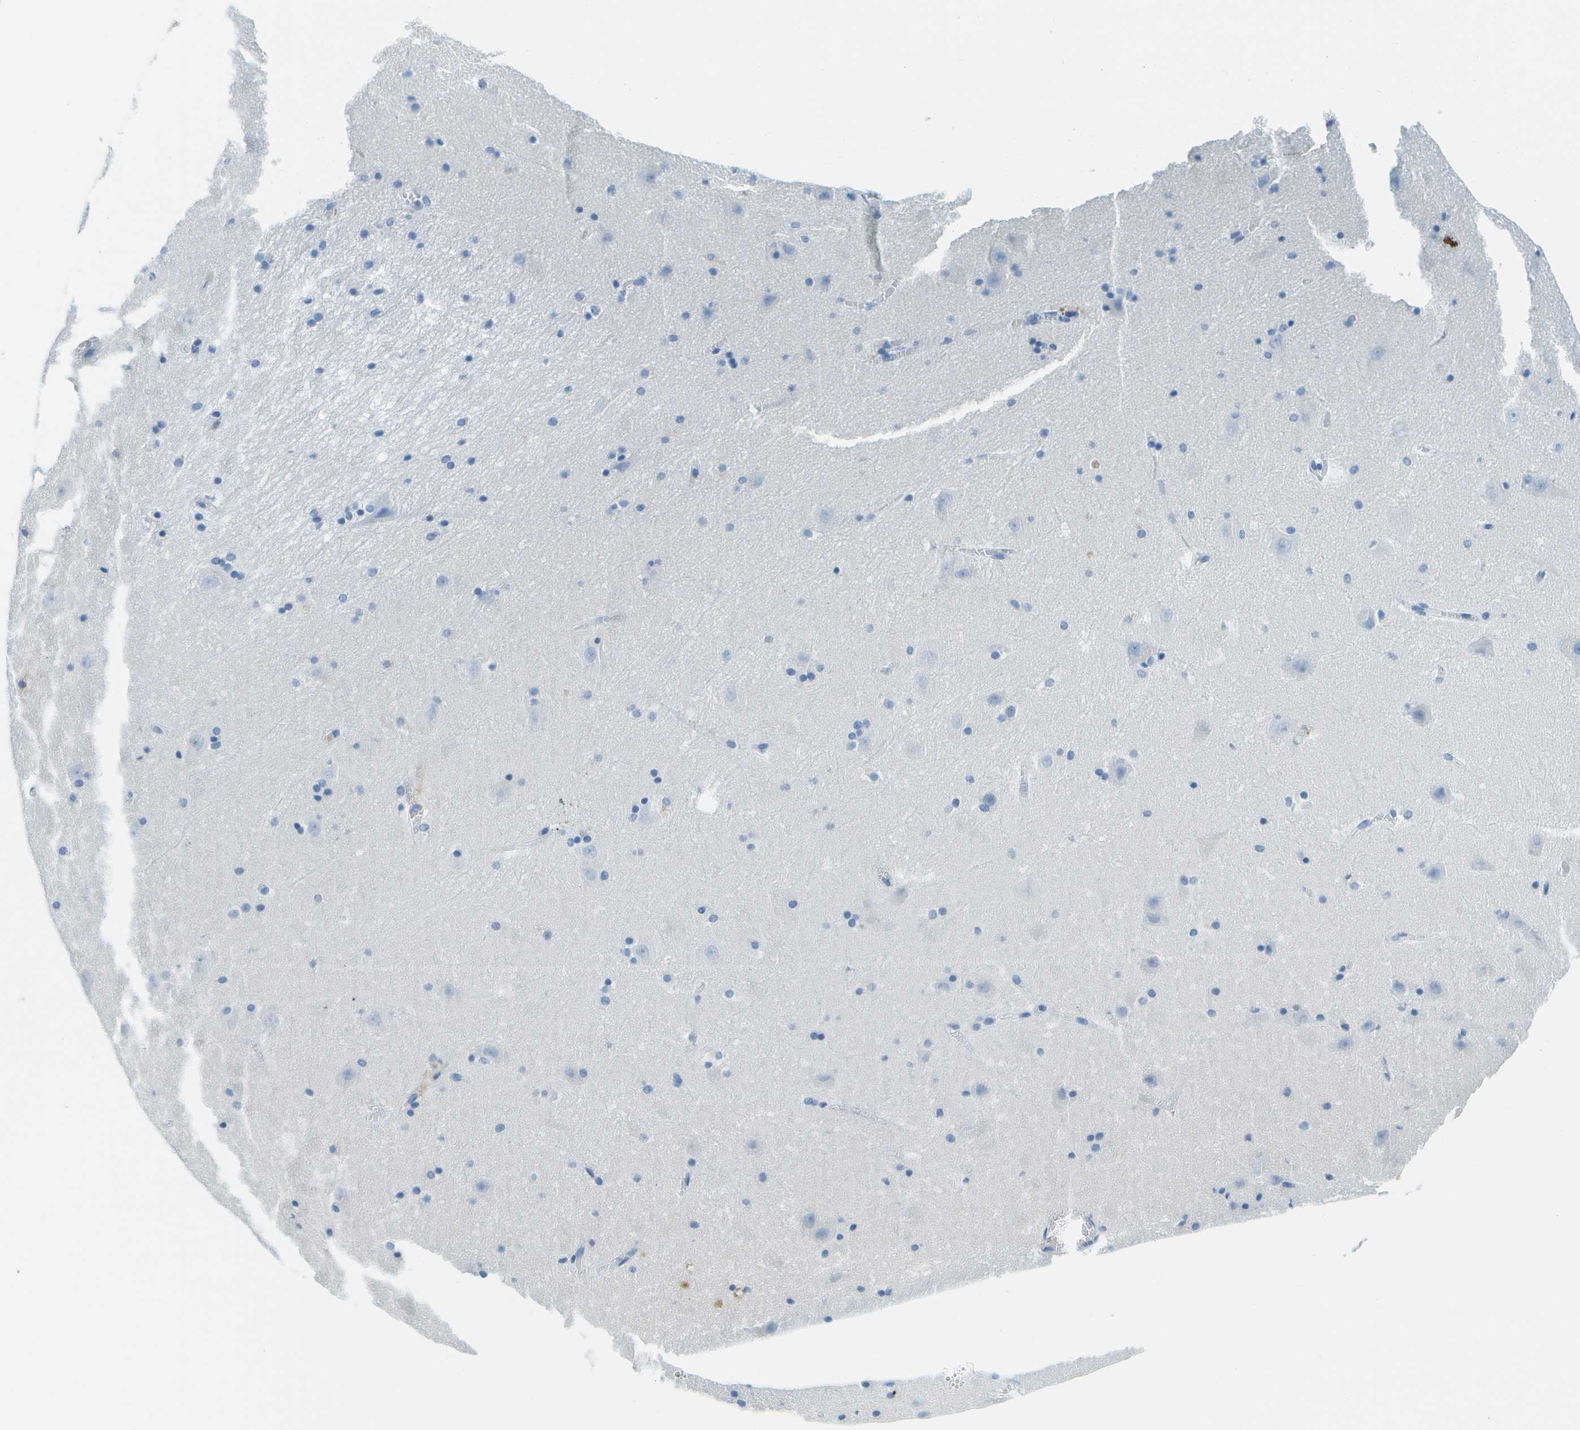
{"staining": {"intensity": "negative", "quantity": "none", "location": "none"}, "tissue": "hippocampus", "cell_type": "Glial cells", "image_type": "normal", "snomed": [{"axis": "morphology", "description": "Normal tissue, NOS"}, {"axis": "topography", "description": "Hippocampus"}], "caption": "An image of hippocampus stained for a protein exhibits no brown staining in glial cells.", "gene": "CDHR2", "patient": {"sex": "male", "age": 45}}